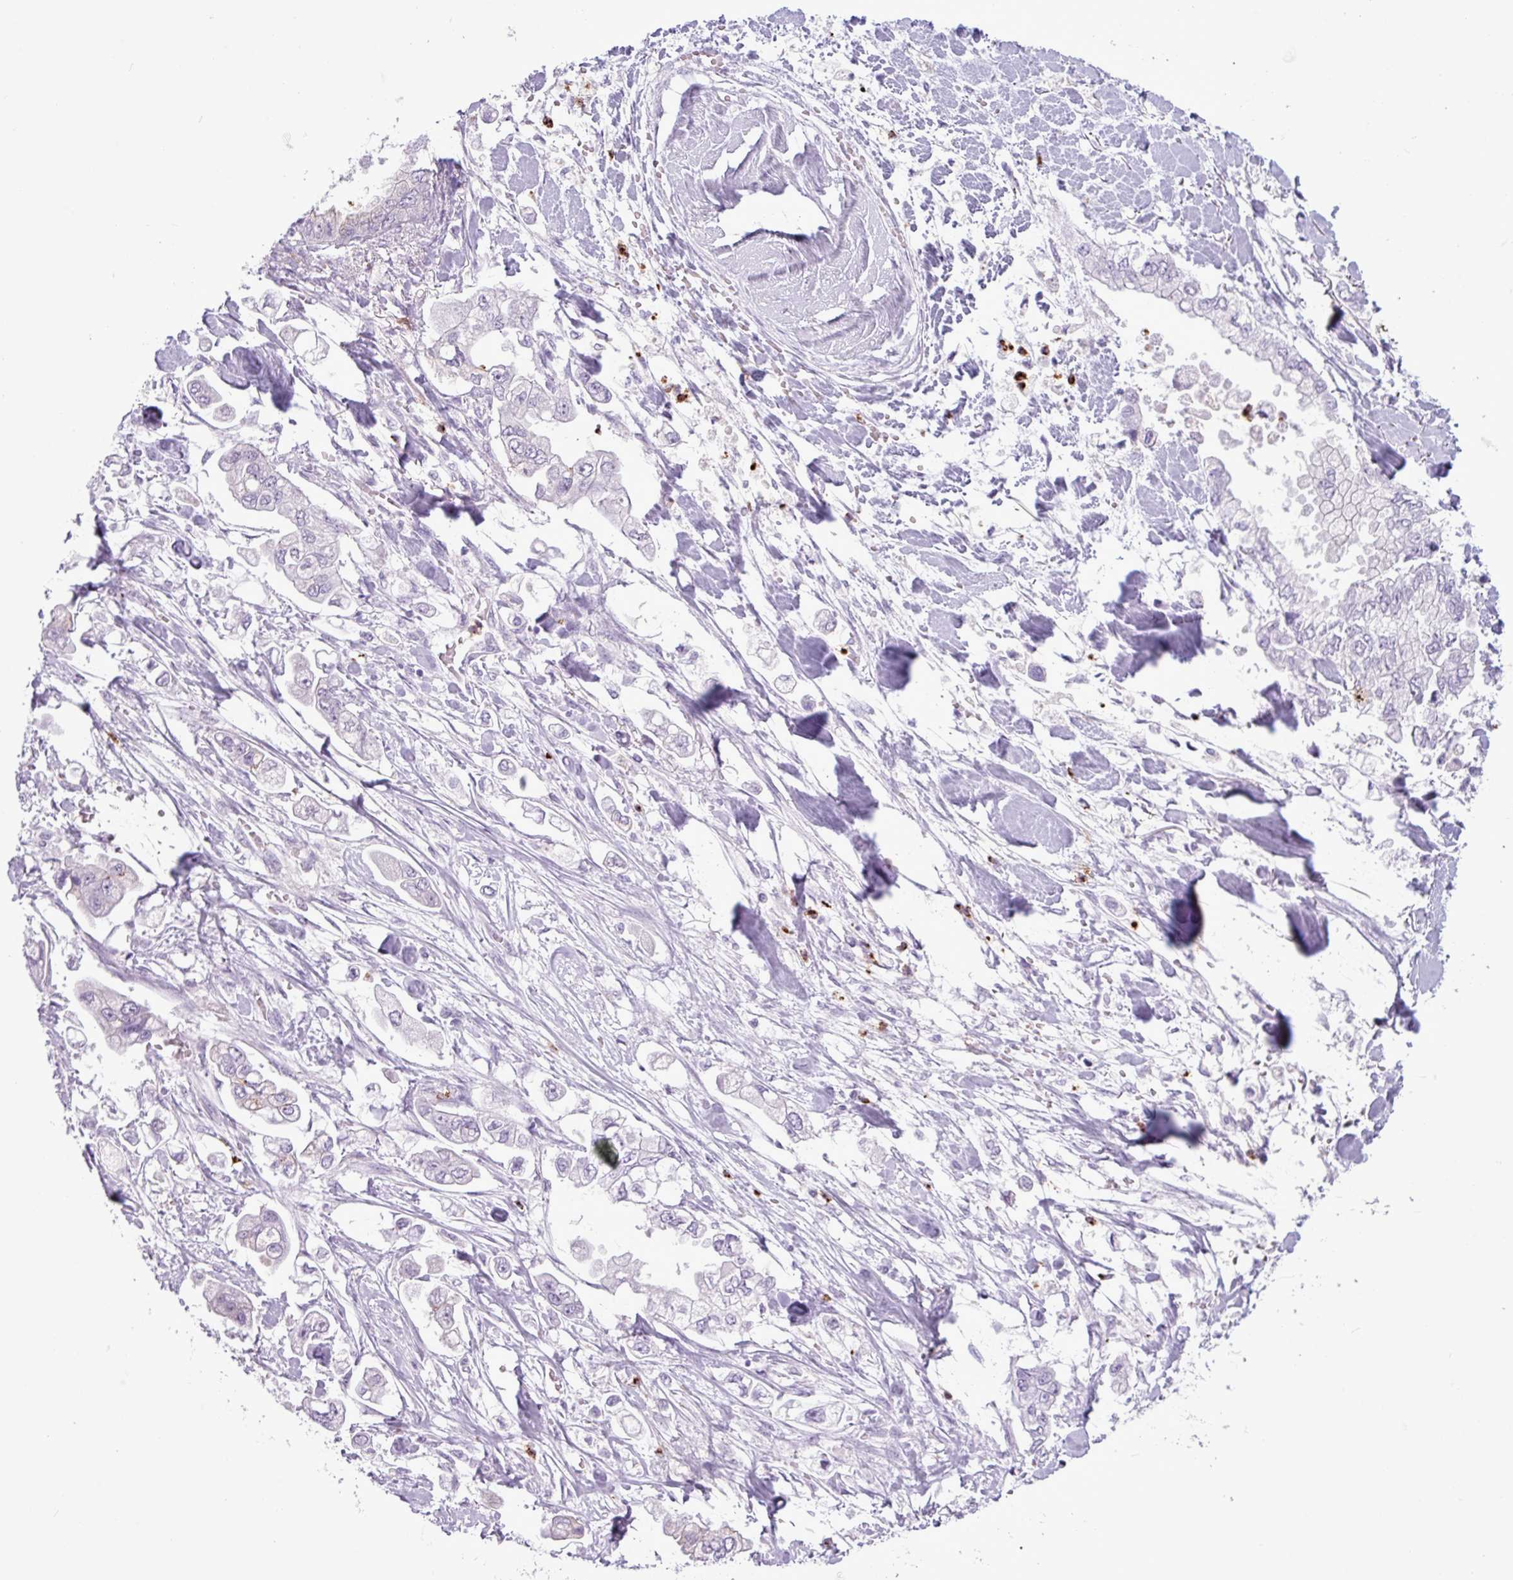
{"staining": {"intensity": "negative", "quantity": "none", "location": "none"}, "tissue": "stomach cancer", "cell_type": "Tumor cells", "image_type": "cancer", "snomed": [{"axis": "morphology", "description": "Adenocarcinoma, NOS"}, {"axis": "topography", "description": "Stomach"}], "caption": "Image shows no significant protein positivity in tumor cells of stomach adenocarcinoma. Brightfield microscopy of immunohistochemistry (IHC) stained with DAB (3,3'-diaminobenzidine) (brown) and hematoxylin (blue), captured at high magnification.", "gene": "TMEM178A", "patient": {"sex": "male", "age": 62}}